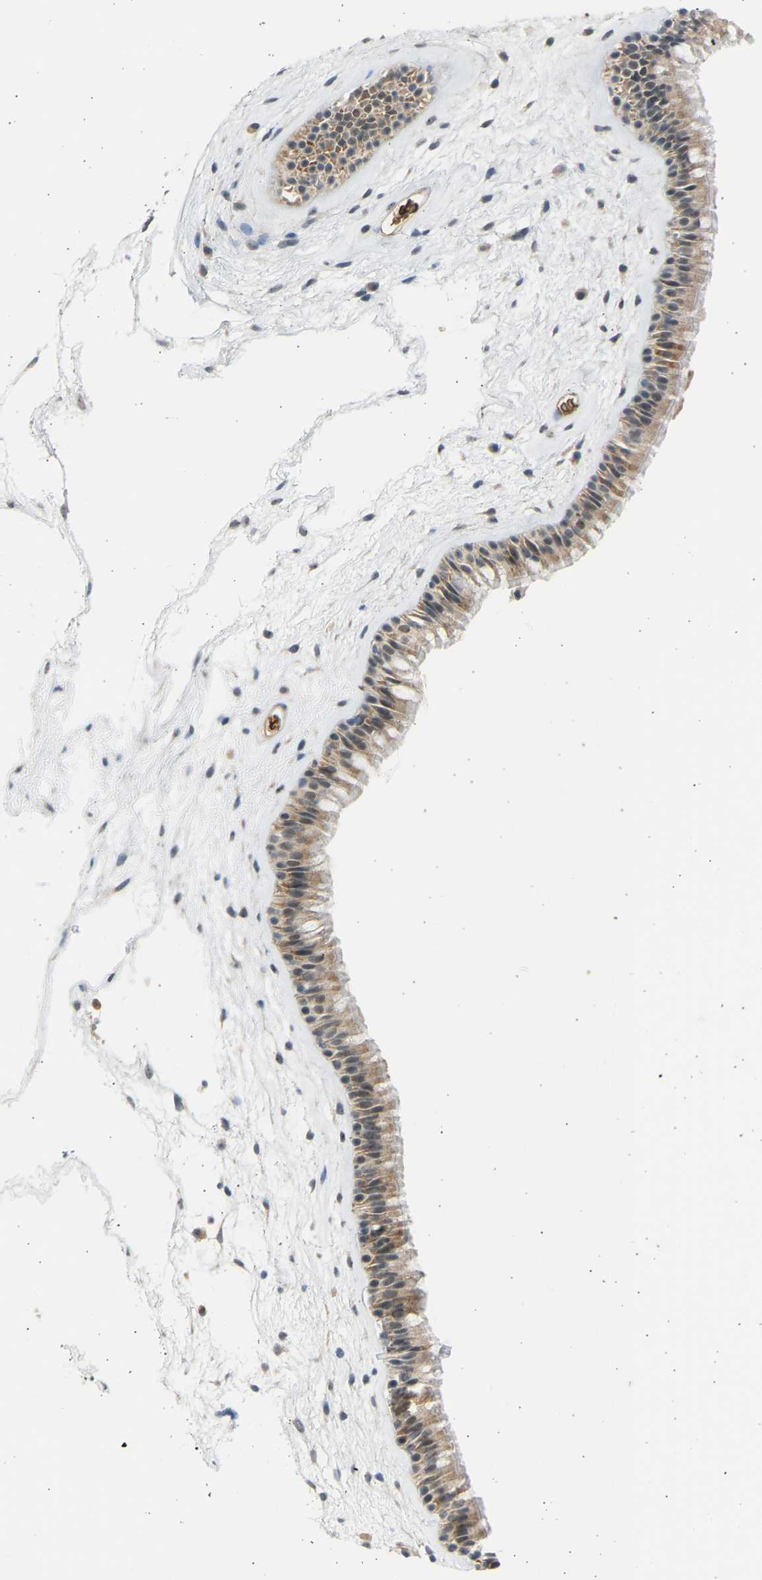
{"staining": {"intensity": "moderate", "quantity": ">75%", "location": "cytoplasmic/membranous"}, "tissue": "nasopharynx", "cell_type": "Respiratory epithelial cells", "image_type": "normal", "snomed": [{"axis": "morphology", "description": "Normal tissue, NOS"}, {"axis": "morphology", "description": "Inflammation, NOS"}, {"axis": "topography", "description": "Nasopharynx"}], "caption": "Immunohistochemistry (IHC) of unremarkable nasopharynx displays medium levels of moderate cytoplasmic/membranous expression in about >75% of respiratory epithelial cells. Immunohistochemistry stains the protein in brown and the nuclei are stained blue.", "gene": "BIRC2", "patient": {"sex": "male", "age": 48}}